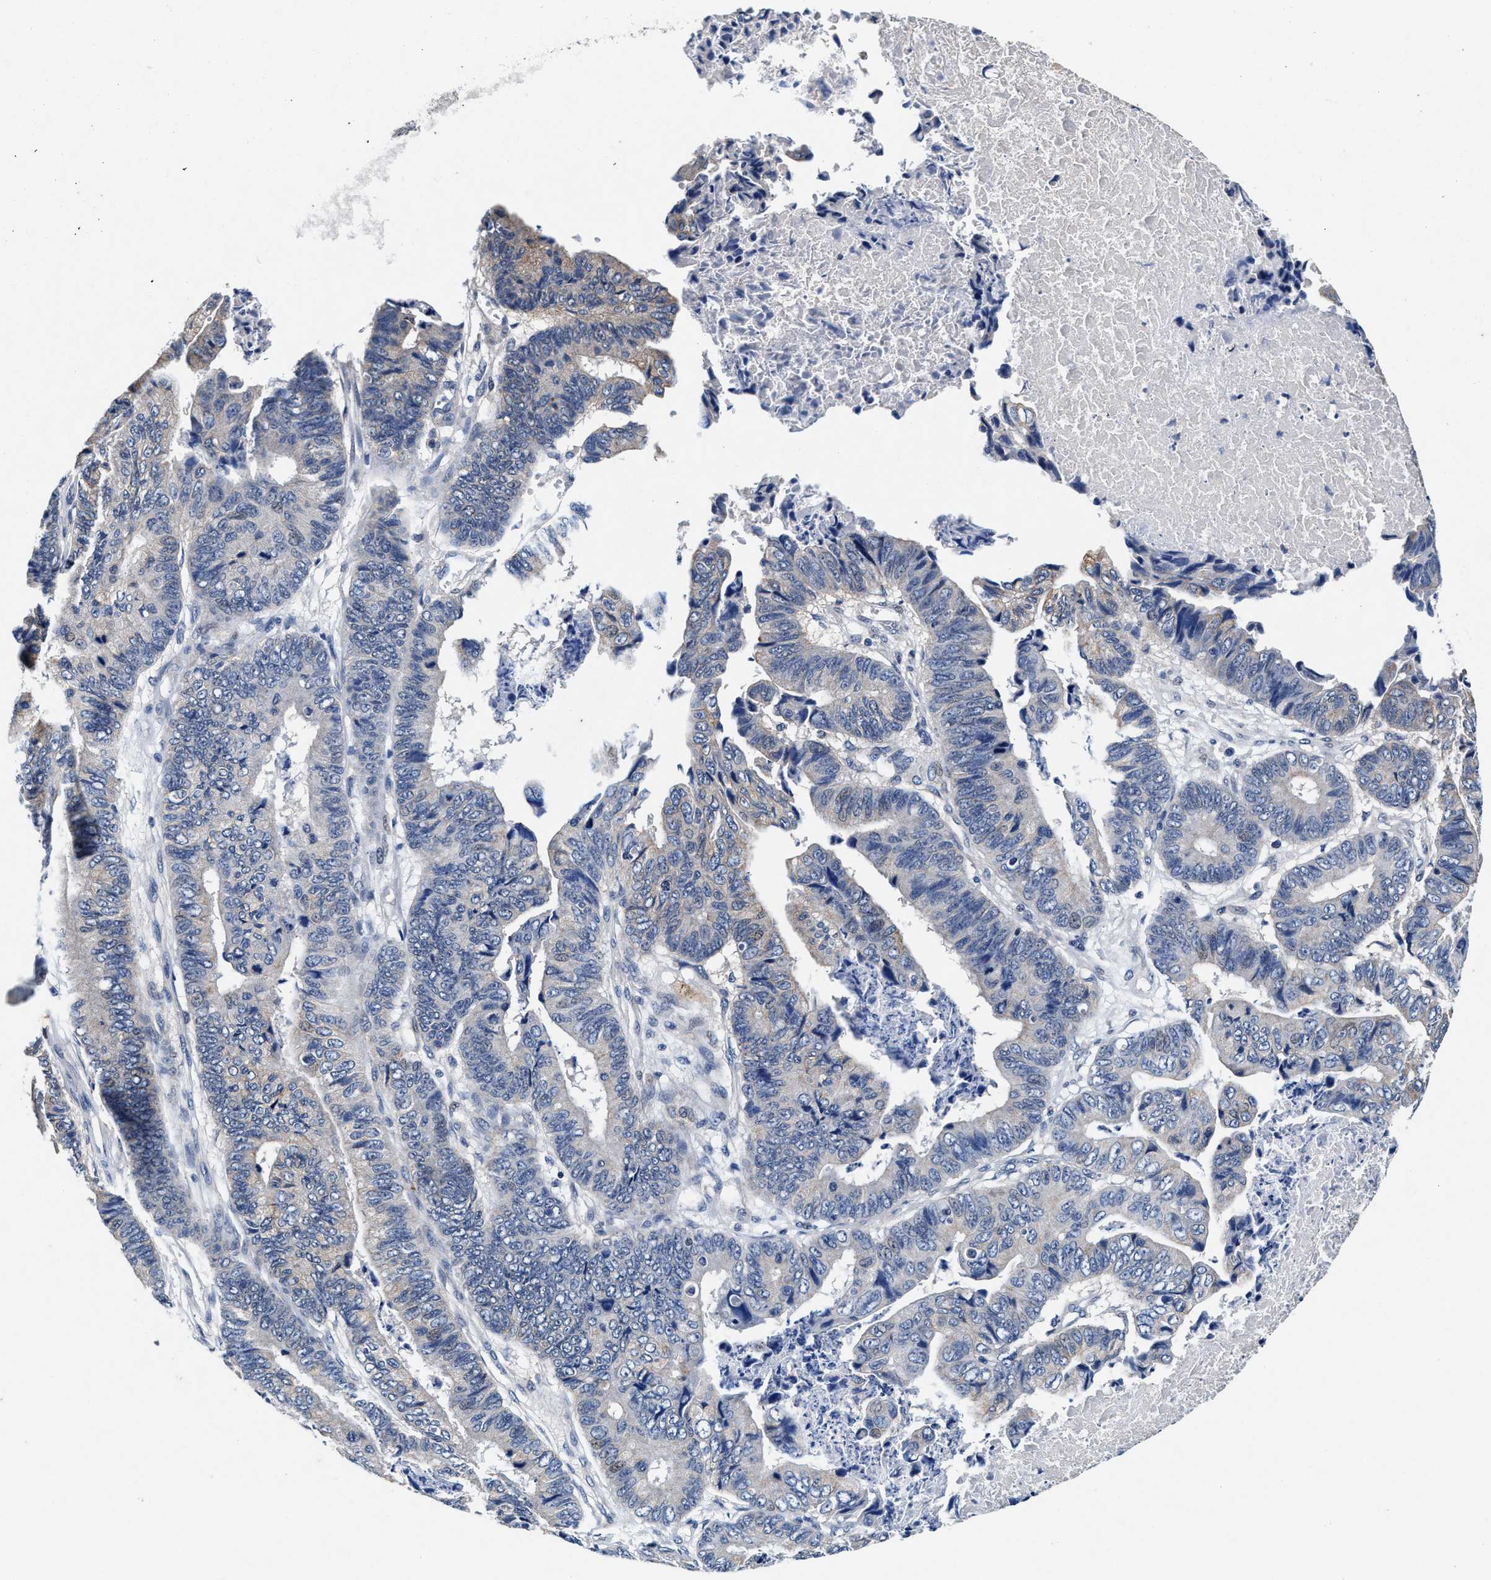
{"staining": {"intensity": "negative", "quantity": "none", "location": "none"}, "tissue": "stomach cancer", "cell_type": "Tumor cells", "image_type": "cancer", "snomed": [{"axis": "morphology", "description": "Adenocarcinoma, NOS"}, {"axis": "topography", "description": "Stomach, lower"}], "caption": "The image displays no significant expression in tumor cells of adenocarcinoma (stomach).", "gene": "SLC8A1", "patient": {"sex": "male", "age": 77}}